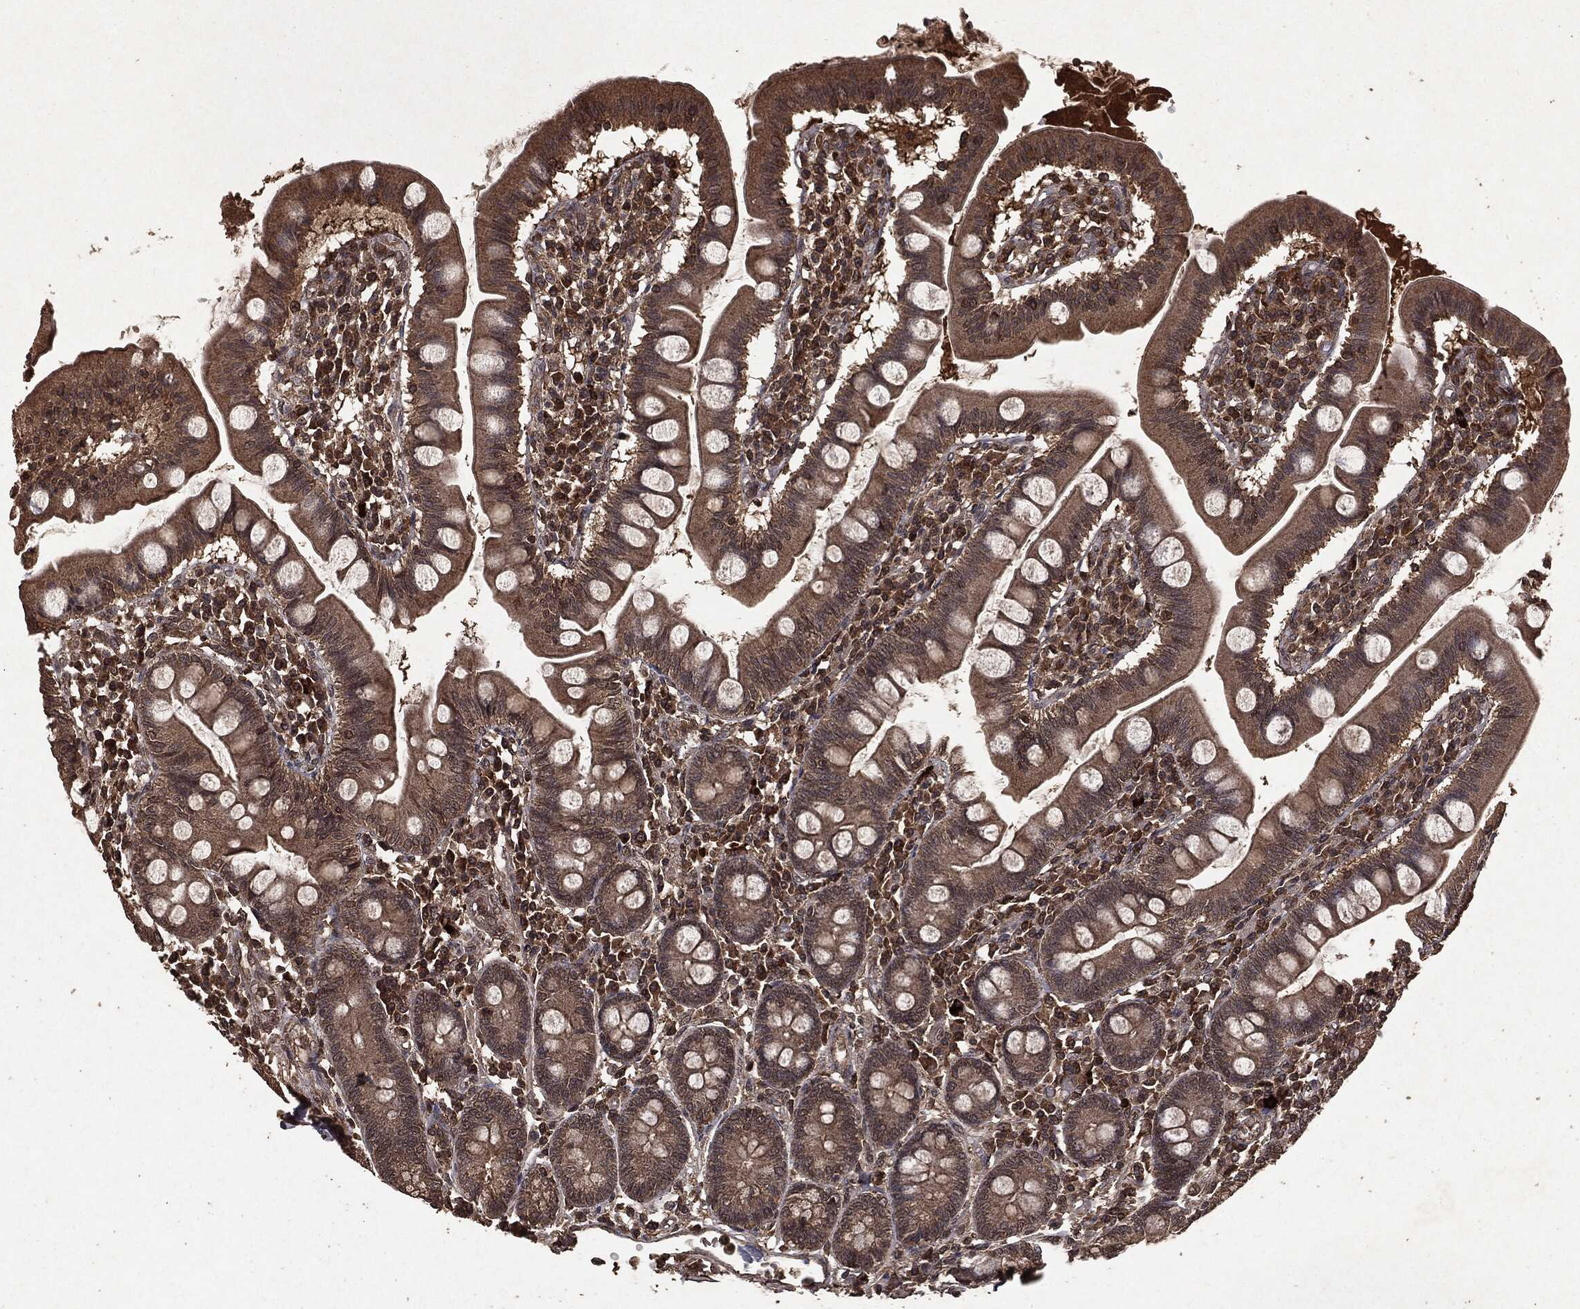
{"staining": {"intensity": "moderate", "quantity": ">75%", "location": "cytoplasmic/membranous"}, "tissue": "small intestine", "cell_type": "Glandular cells", "image_type": "normal", "snomed": [{"axis": "morphology", "description": "Normal tissue, NOS"}, {"axis": "topography", "description": "Small intestine"}], "caption": "Immunohistochemical staining of unremarkable human small intestine reveals >75% levels of moderate cytoplasmic/membranous protein staining in about >75% of glandular cells. (Stains: DAB in brown, nuclei in blue, Microscopy: brightfield microscopy at high magnification).", "gene": "NME1", "patient": {"sex": "male", "age": 88}}